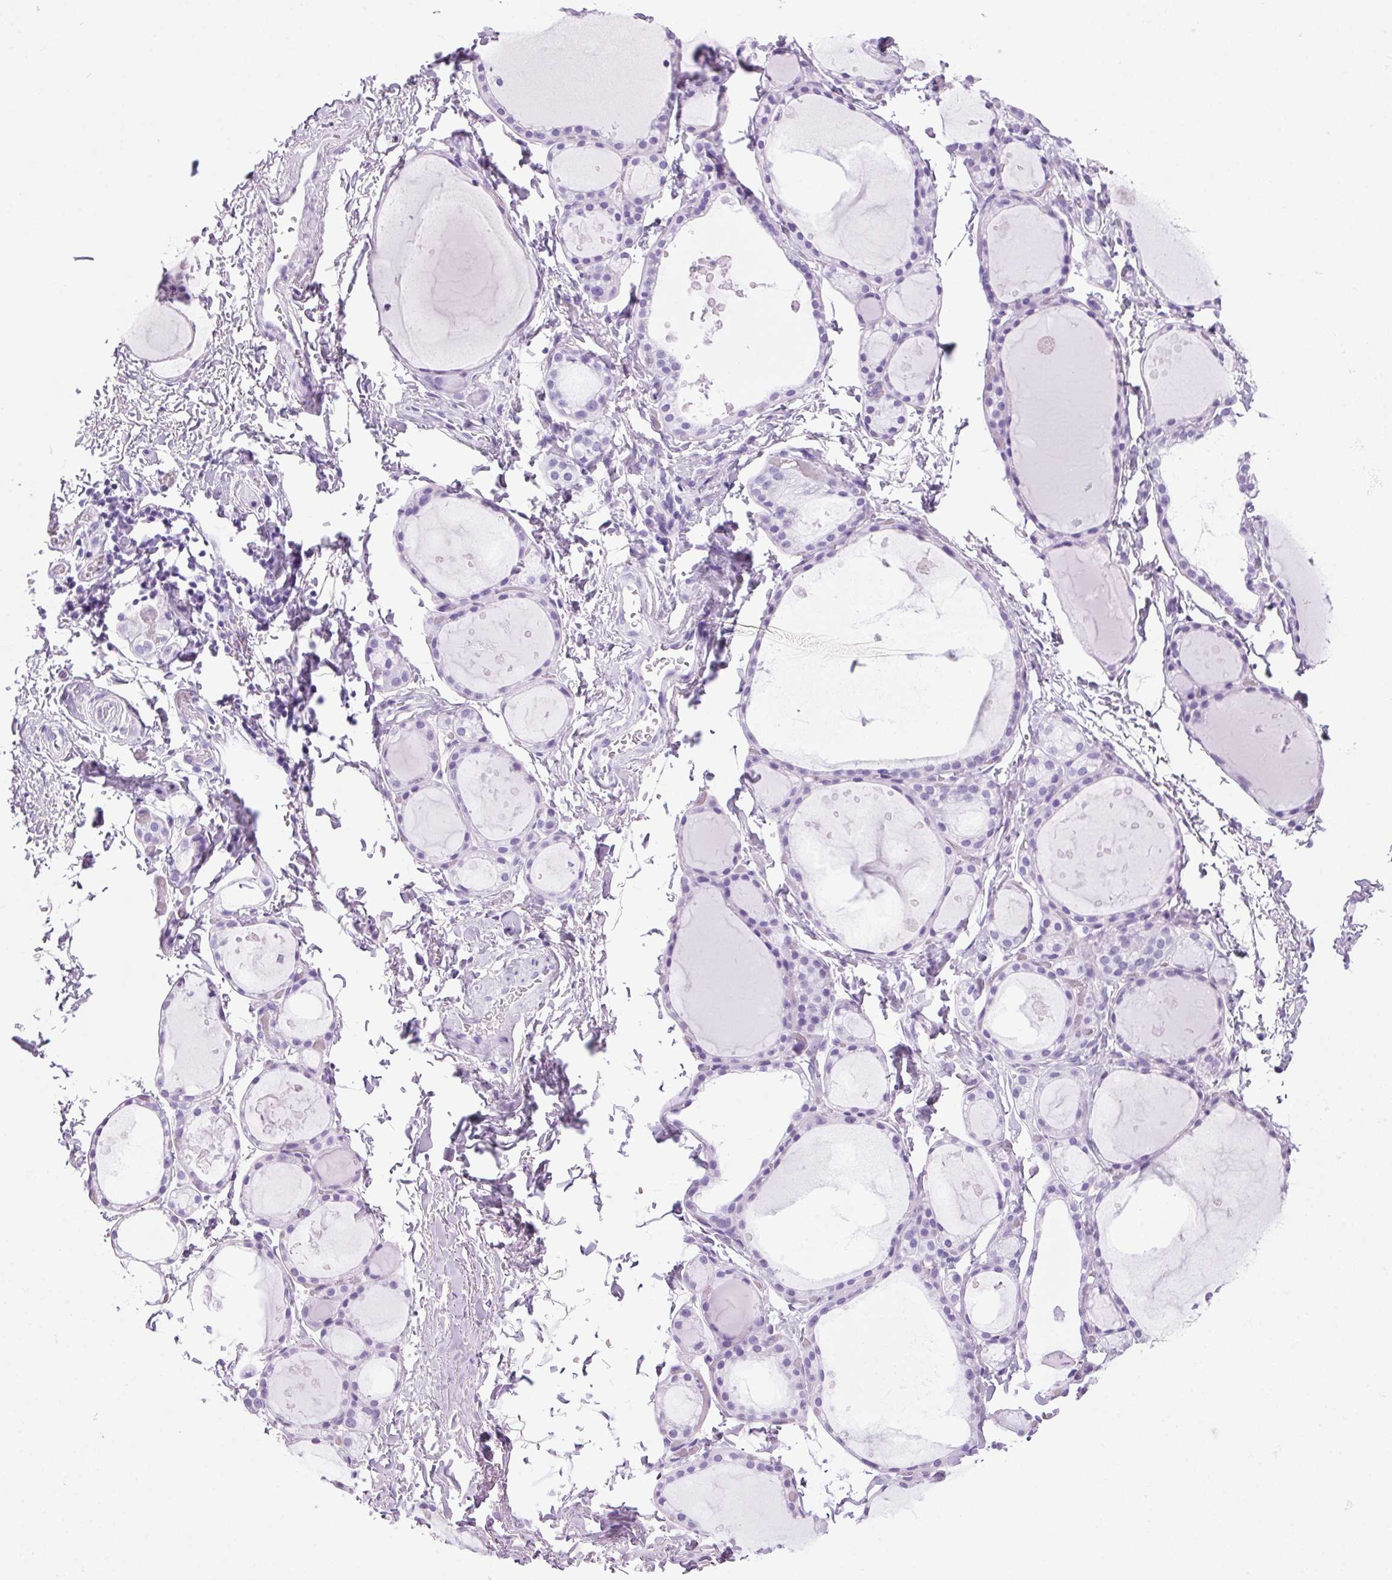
{"staining": {"intensity": "negative", "quantity": "none", "location": "none"}, "tissue": "thyroid gland", "cell_type": "Glandular cells", "image_type": "normal", "snomed": [{"axis": "morphology", "description": "Normal tissue, NOS"}, {"axis": "topography", "description": "Thyroid gland"}], "caption": "A high-resolution histopathology image shows immunohistochemistry staining of unremarkable thyroid gland, which reveals no significant positivity in glandular cells.", "gene": "PPP1R1A", "patient": {"sex": "male", "age": 68}}